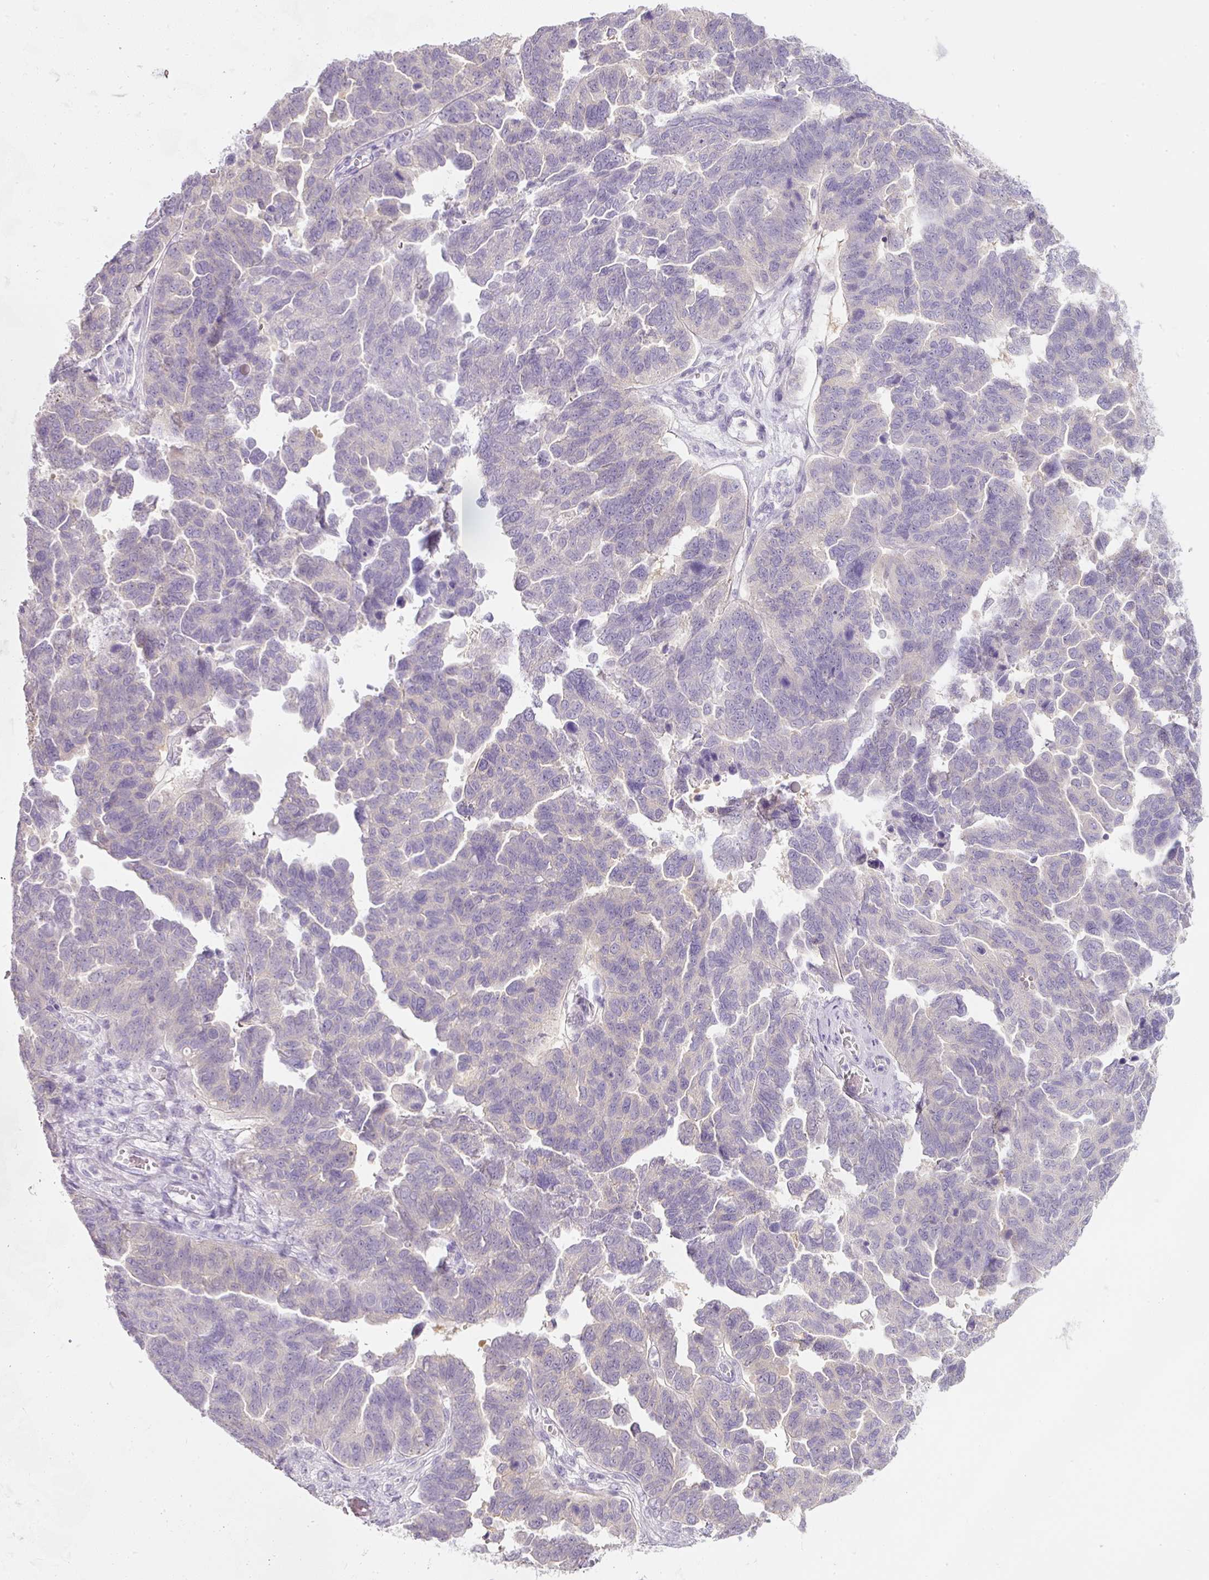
{"staining": {"intensity": "negative", "quantity": "none", "location": "none"}, "tissue": "ovarian cancer", "cell_type": "Tumor cells", "image_type": "cancer", "snomed": [{"axis": "morphology", "description": "Cystadenocarcinoma, serous, NOS"}, {"axis": "topography", "description": "Ovary"}], "caption": "A photomicrograph of human ovarian cancer (serous cystadenocarcinoma) is negative for staining in tumor cells.", "gene": "SLC2A2", "patient": {"sex": "female", "age": 64}}